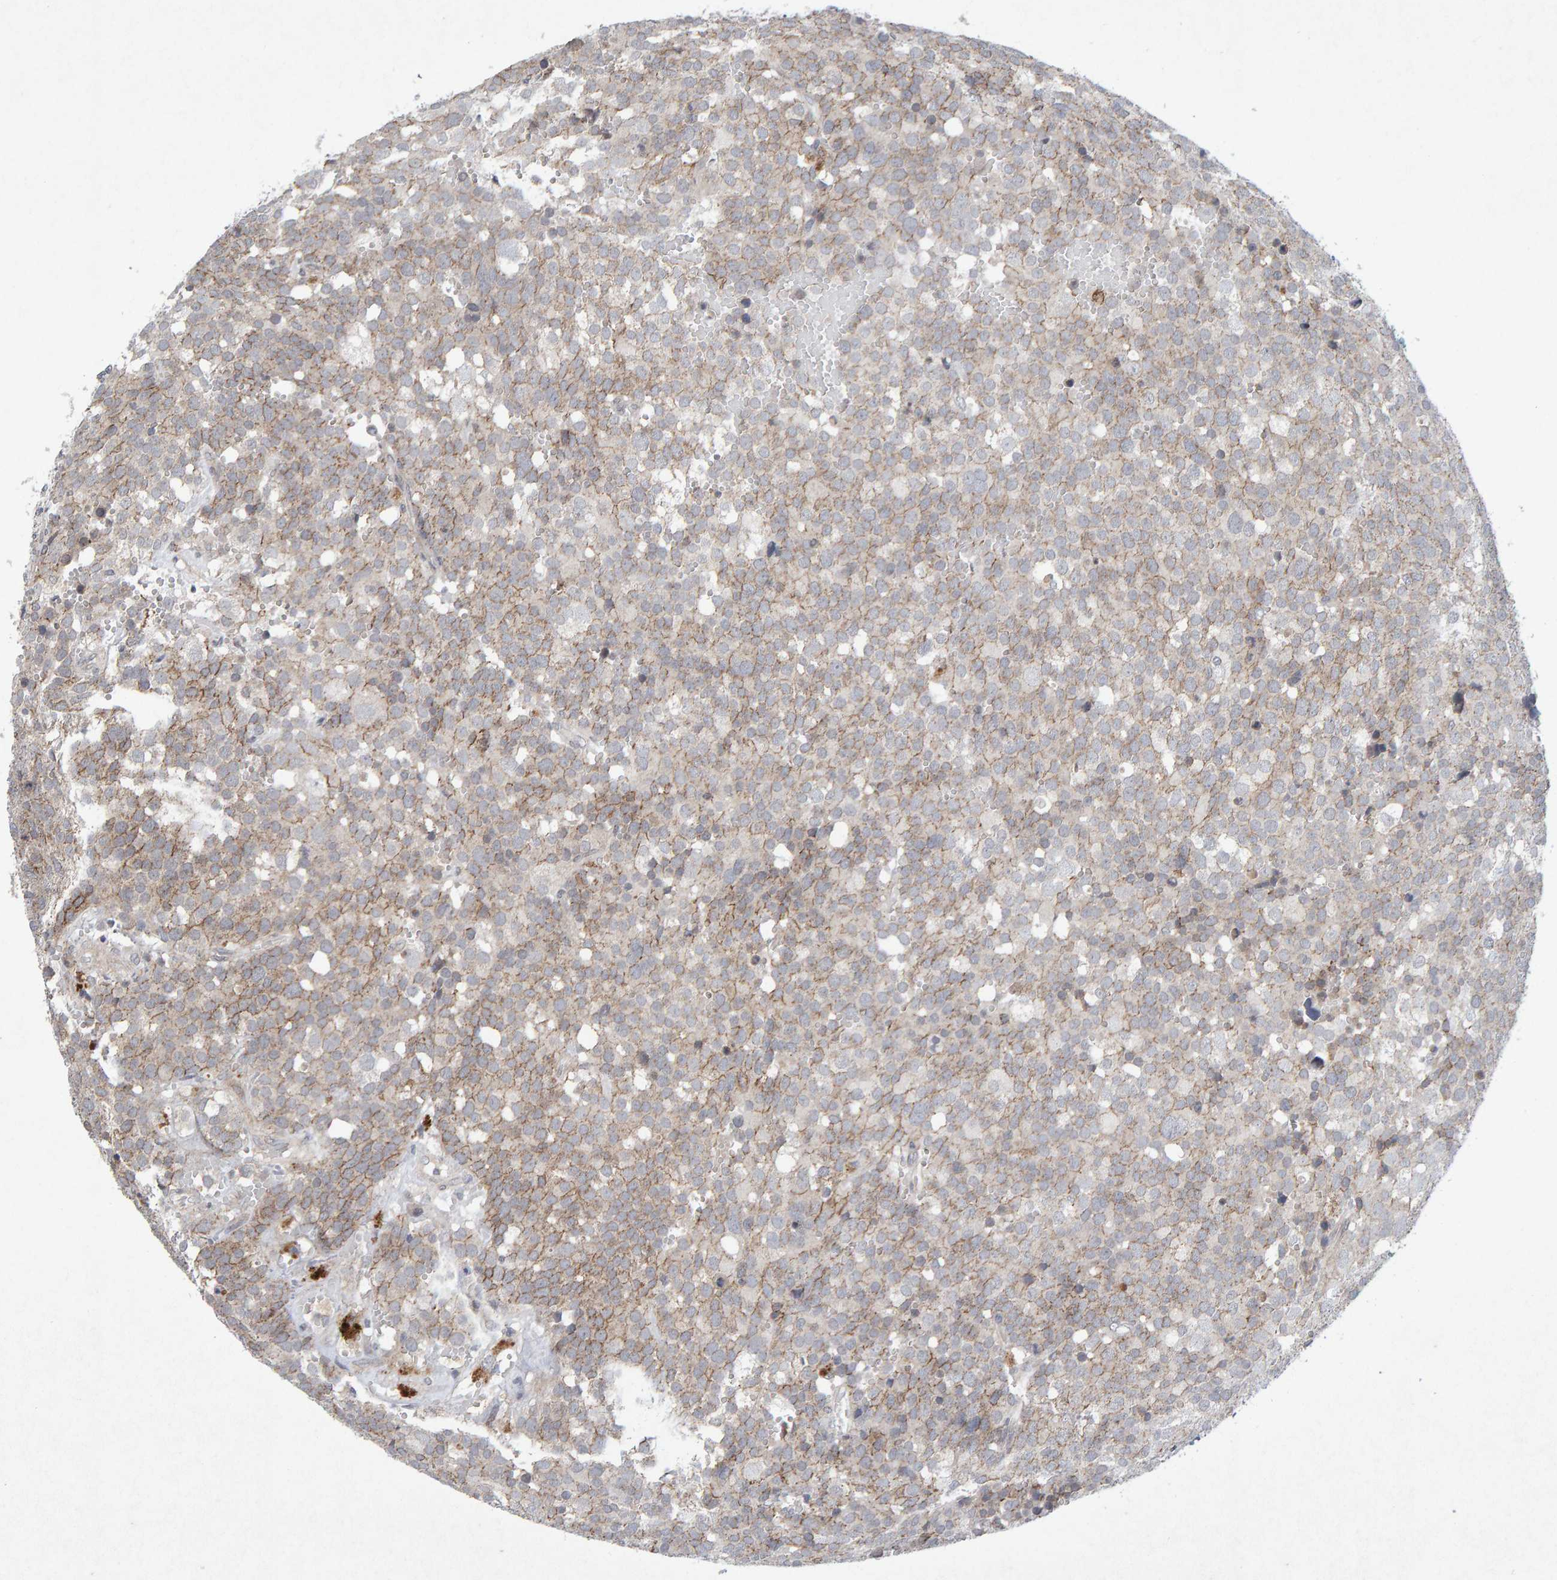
{"staining": {"intensity": "weak", "quantity": "25%-75%", "location": "cytoplasmic/membranous"}, "tissue": "testis cancer", "cell_type": "Tumor cells", "image_type": "cancer", "snomed": [{"axis": "morphology", "description": "Seminoma, NOS"}, {"axis": "topography", "description": "Testis"}], "caption": "Testis cancer (seminoma) stained for a protein demonstrates weak cytoplasmic/membranous positivity in tumor cells.", "gene": "CDH2", "patient": {"sex": "male", "age": 71}}